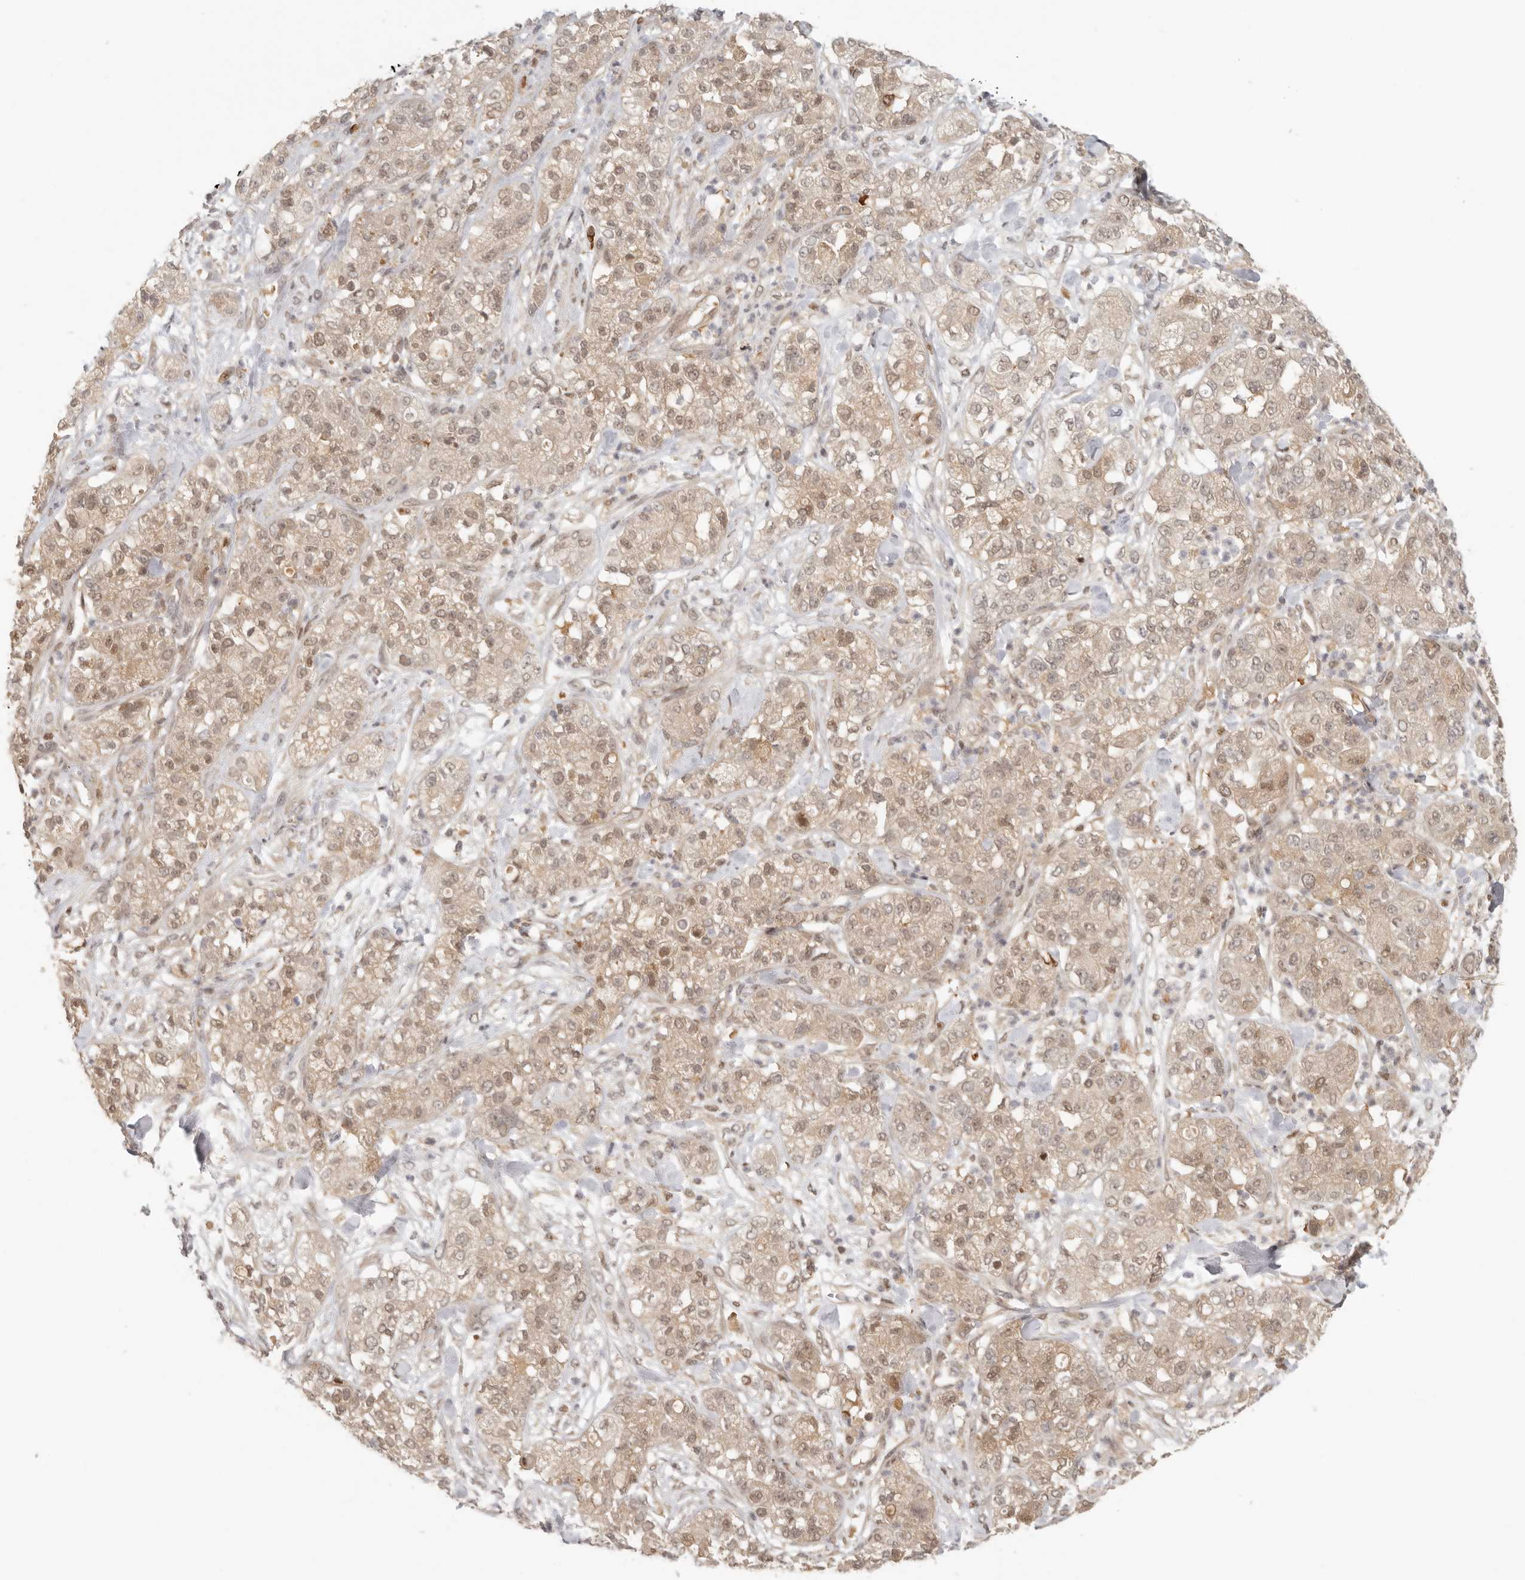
{"staining": {"intensity": "weak", "quantity": ">75%", "location": "cytoplasmic/membranous,nuclear"}, "tissue": "pancreatic cancer", "cell_type": "Tumor cells", "image_type": "cancer", "snomed": [{"axis": "morphology", "description": "Adenocarcinoma, NOS"}, {"axis": "topography", "description": "Pancreas"}], "caption": "An image showing weak cytoplasmic/membranous and nuclear staining in approximately >75% of tumor cells in adenocarcinoma (pancreatic), as visualized by brown immunohistochemical staining.", "gene": "PSMA5", "patient": {"sex": "female", "age": 78}}